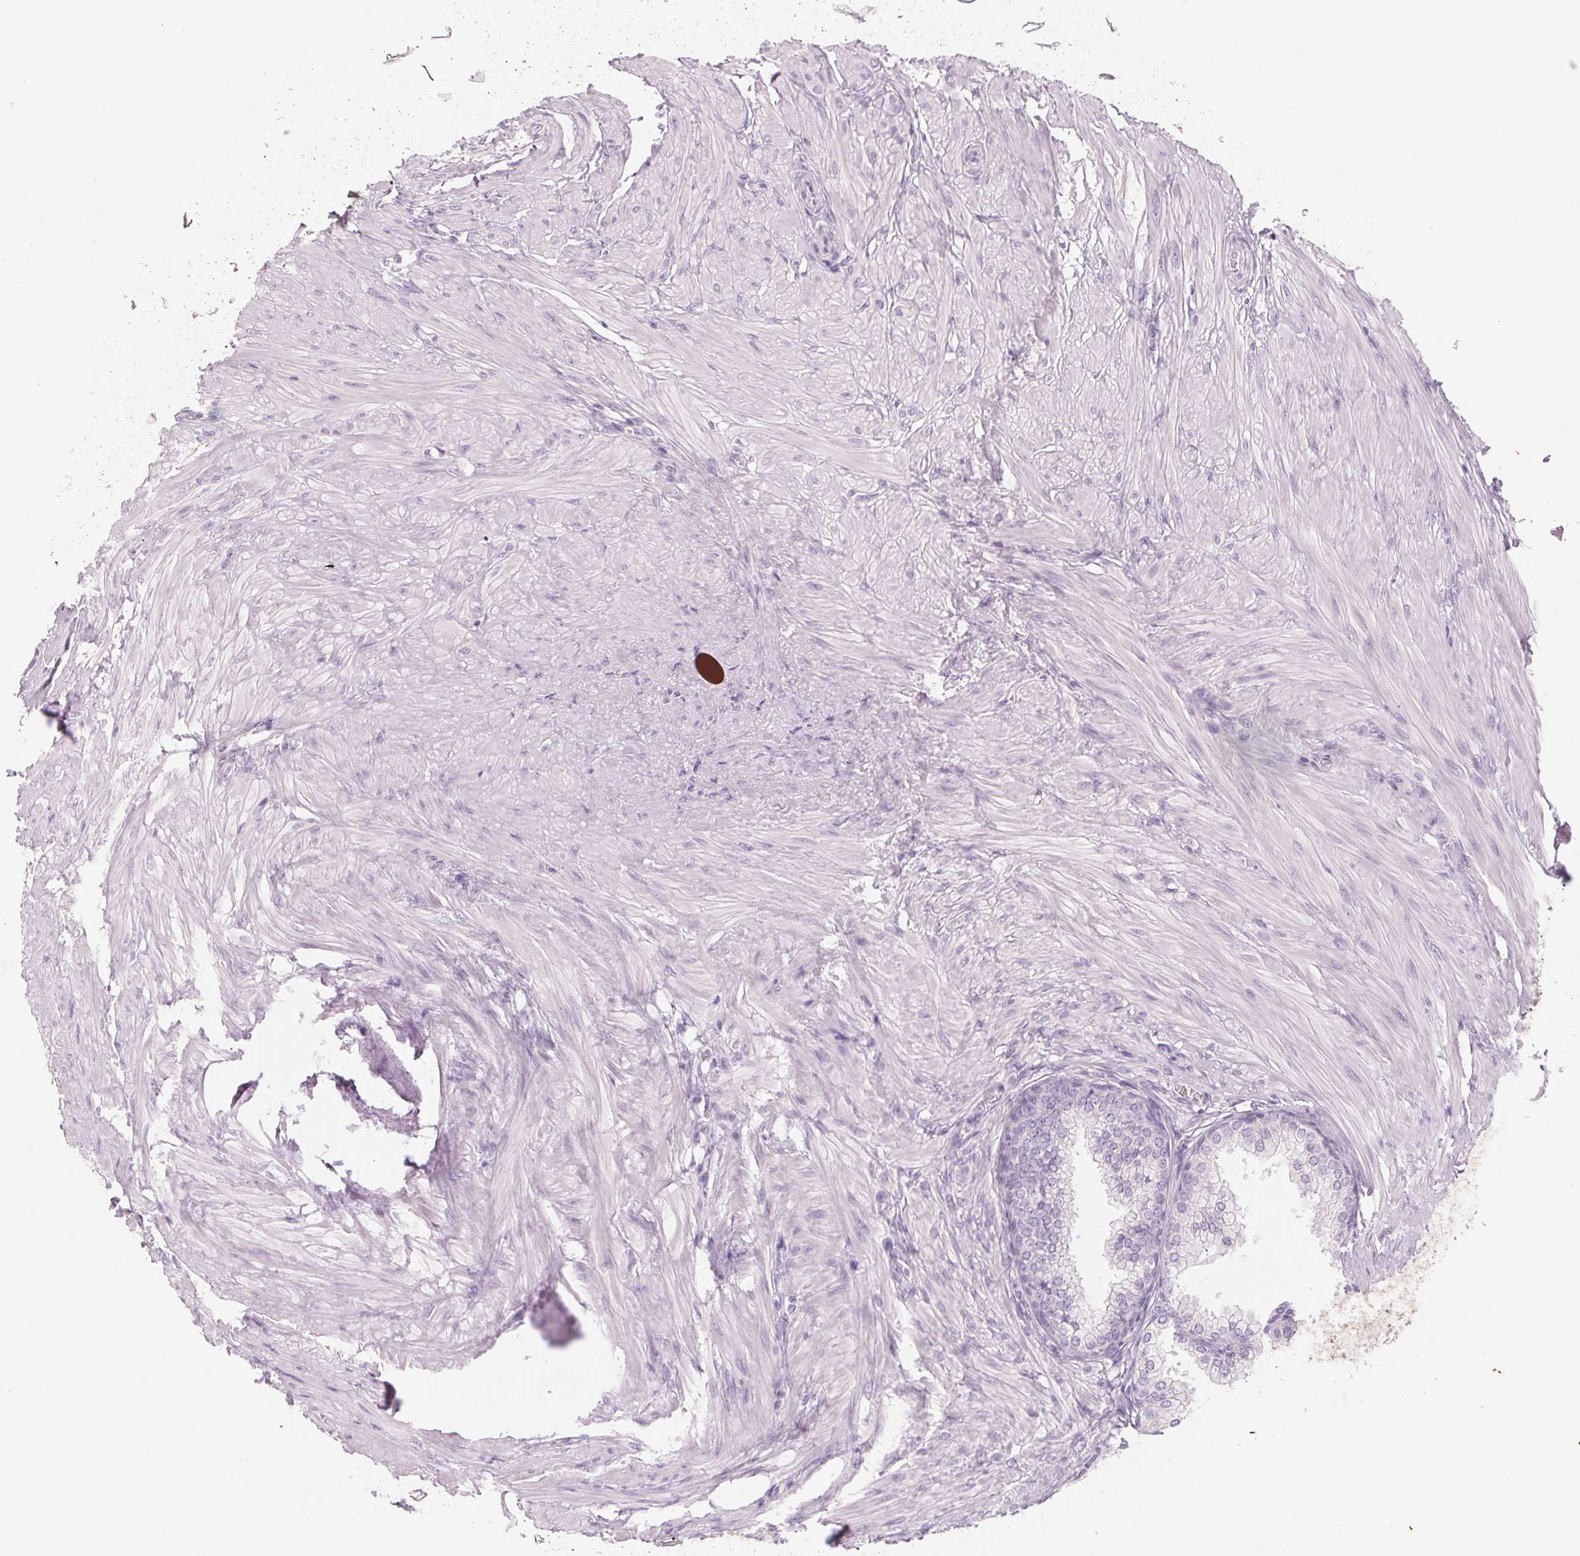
{"staining": {"intensity": "weak", "quantity": "<25%", "location": "cytoplasmic/membranous"}, "tissue": "prostate", "cell_type": "Glandular cells", "image_type": "normal", "snomed": [{"axis": "morphology", "description": "Normal tissue, NOS"}, {"axis": "topography", "description": "Prostate"}, {"axis": "topography", "description": "Peripheral nerve tissue"}], "caption": "Immunohistochemistry (IHC) histopathology image of benign prostate stained for a protein (brown), which reveals no positivity in glandular cells. (Stains: DAB (3,3'-diaminobenzidine) immunohistochemistry with hematoxylin counter stain, Microscopy: brightfield microscopy at high magnification).", "gene": "POU1F1", "patient": {"sex": "male", "age": 55}}